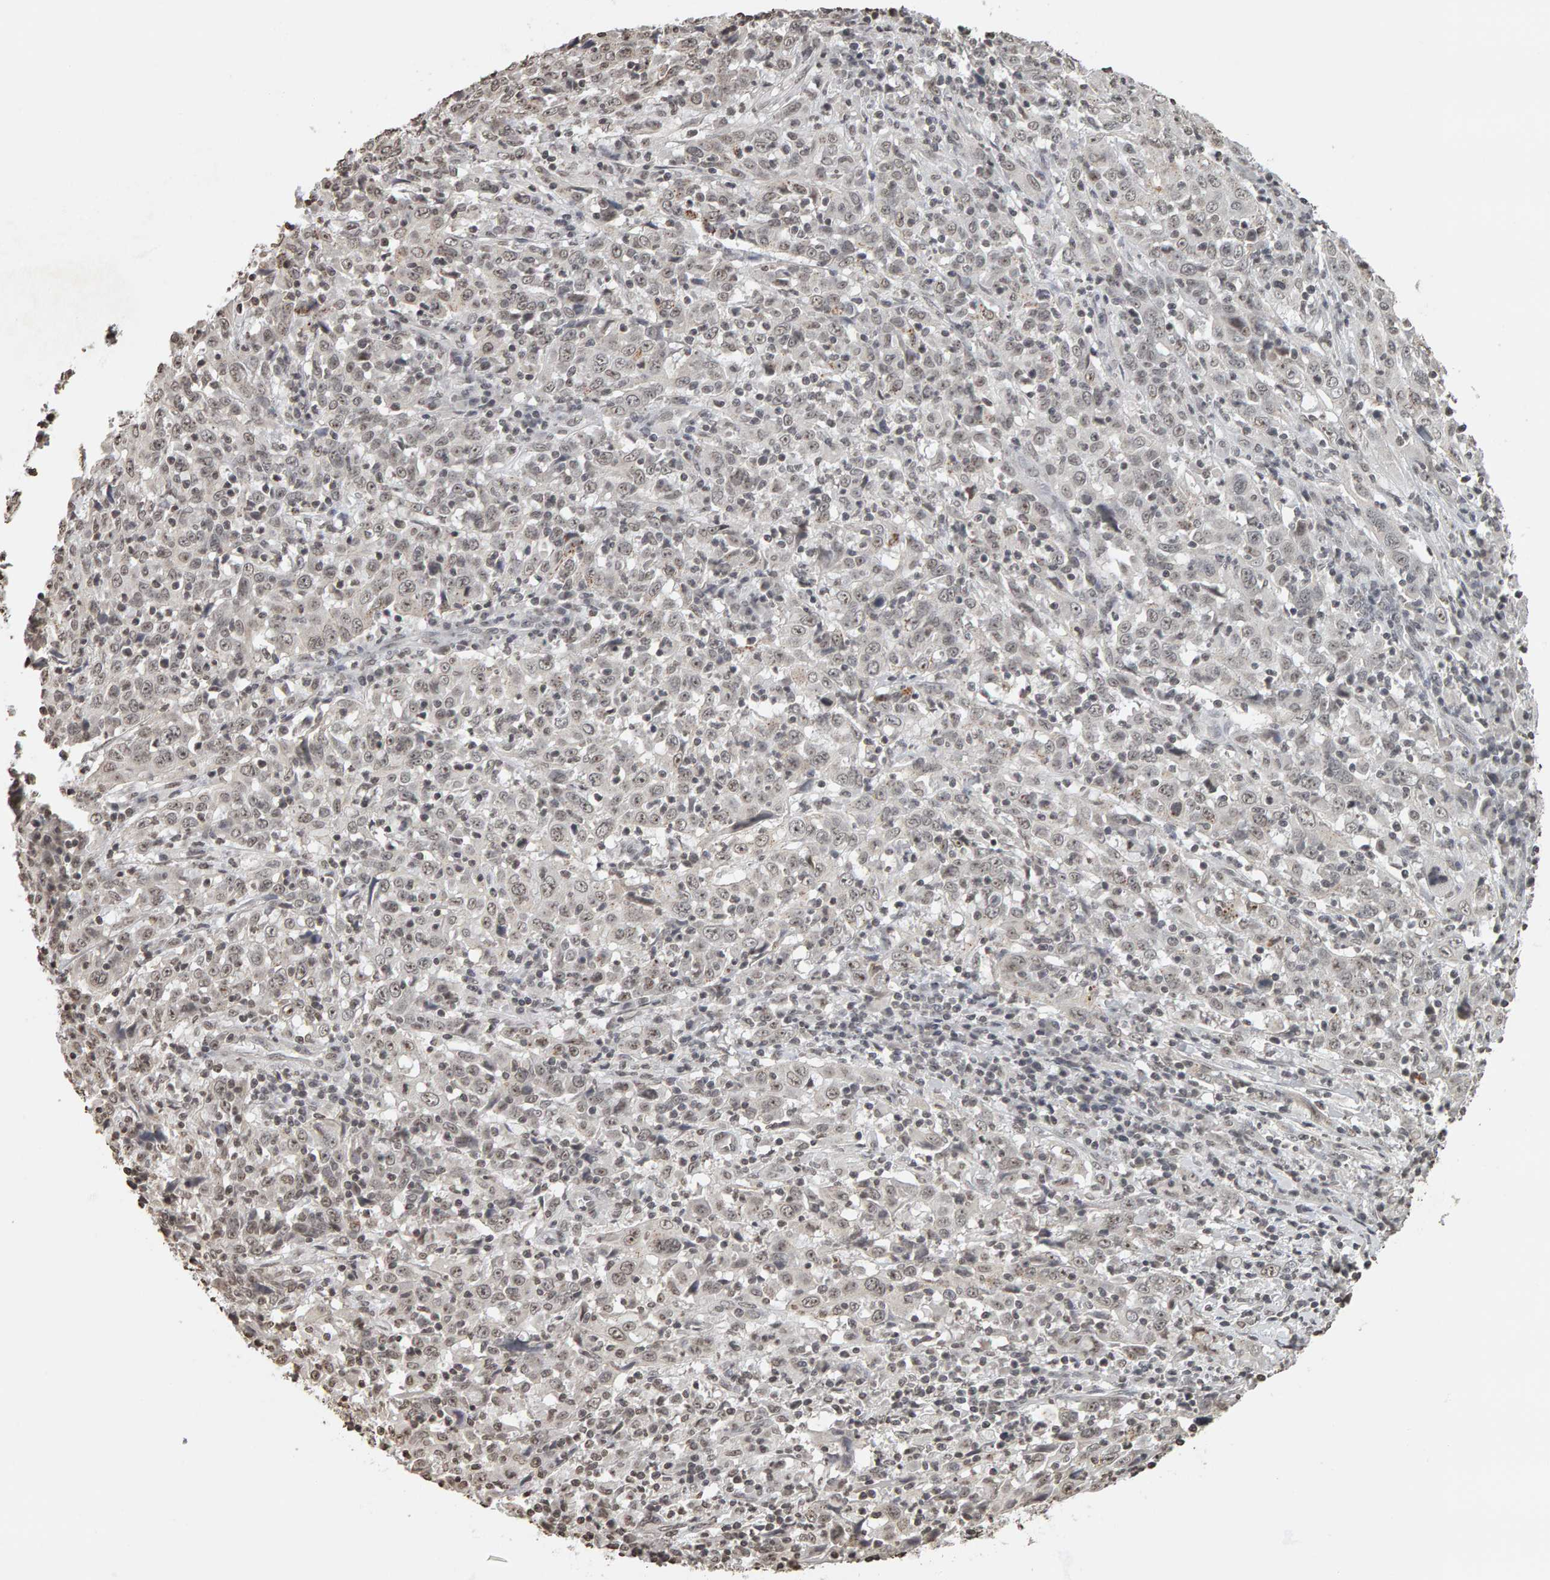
{"staining": {"intensity": "weak", "quantity": ">75%", "location": "nuclear"}, "tissue": "cervical cancer", "cell_type": "Tumor cells", "image_type": "cancer", "snomed": [{"axis": "morphology", "description": "Squamous cell carcinoma, NOS"}, {"axis": "topography", "description": "Cervix"}], "caption": "There is low levels of weak nuclear positivity in tumor cells of cervical squamous cell carcinoma, as demonstrated by immunohistochemical staining (brown color).", "gene": "AFF4", "patient": {"sex": "female", "age": 46}}